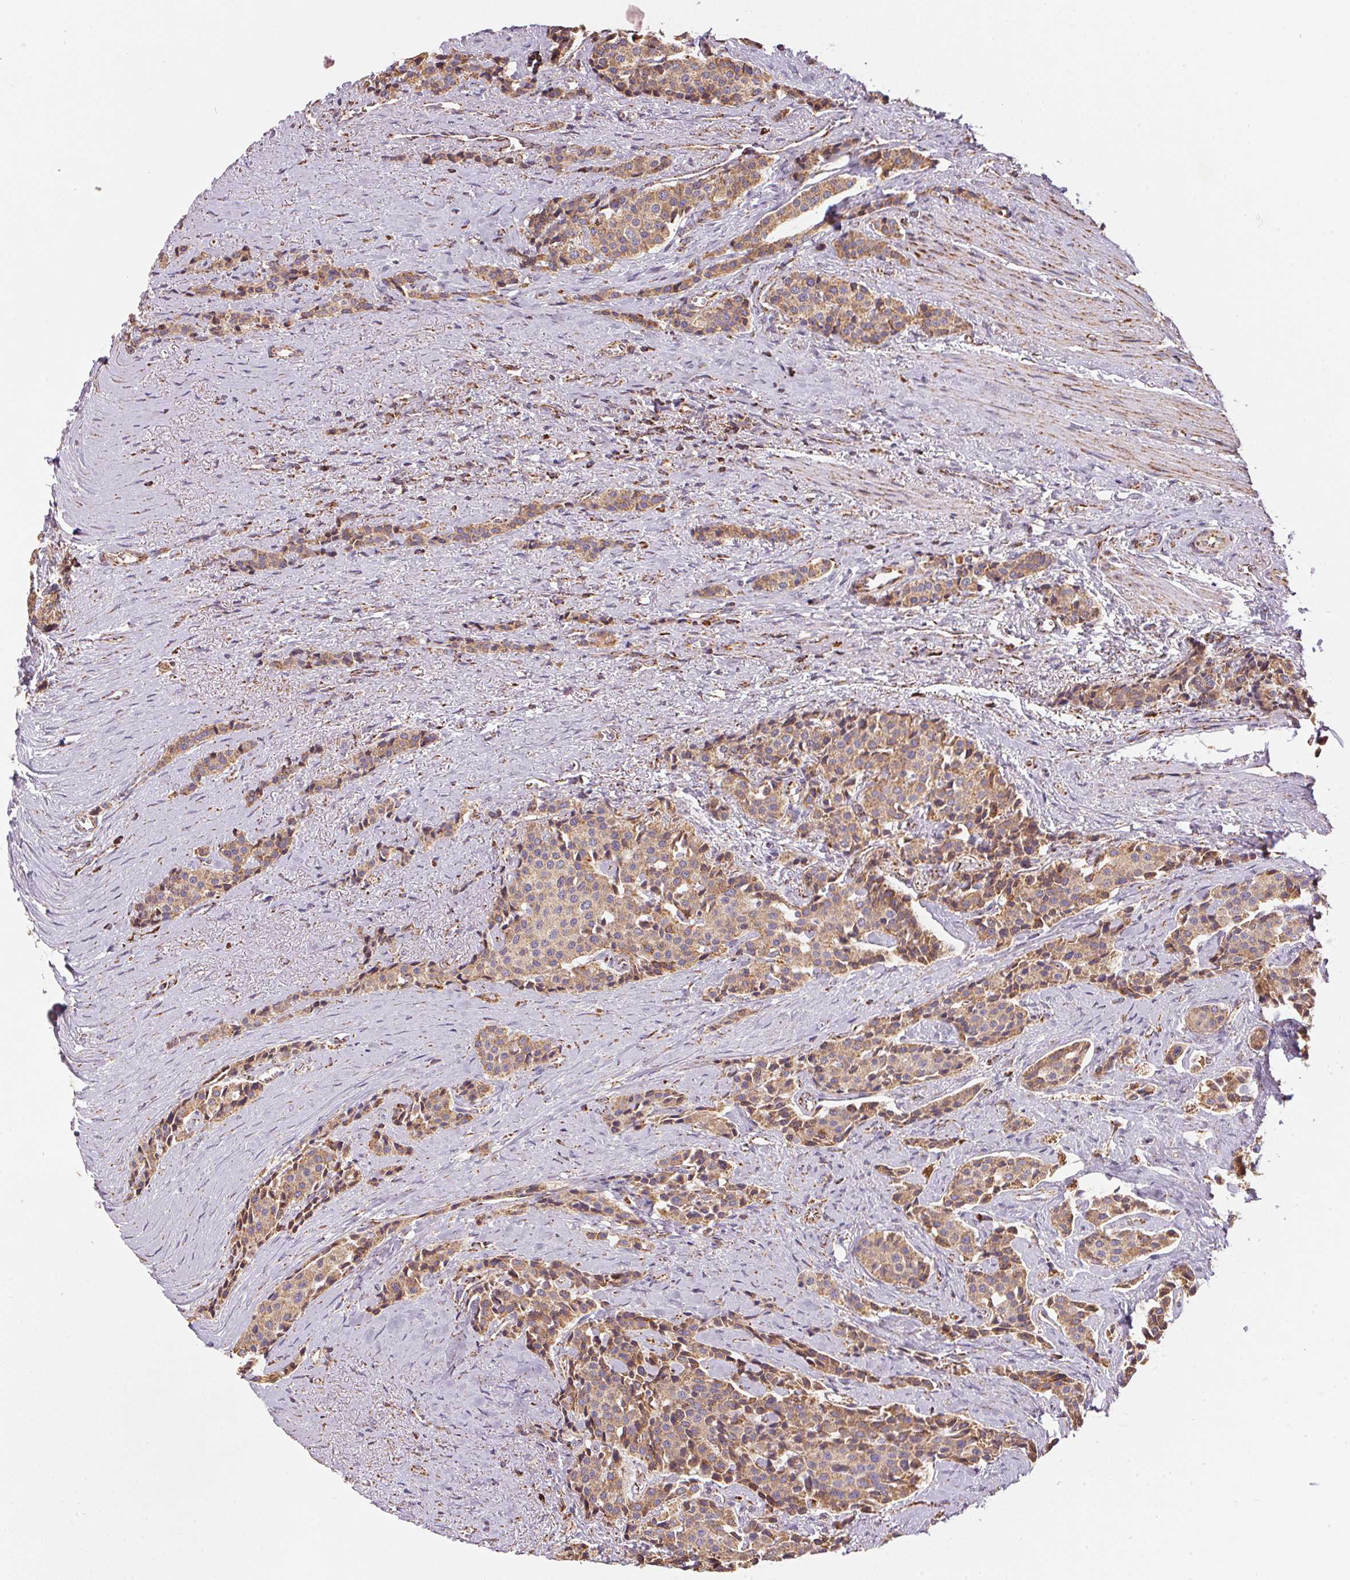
{"staining": {"intensity": "moderate", "quantity": ">75%", "location": "cytoplasmic/membranous"}, "tissue": "carcinoid", "cell_type": "Tumor cells", "image_type": "cancer", "snomed": [{"axis": "morphology", "description": "Carcinoid, malignant, NOS"}, {"axis": "topography", "description": "Small intestine"}], "caption": "DAB (3,3'-diaminobenzidine) immunohistochemical staining of malignant carcinoid exhibits moderate cytoplasmic/membranous protein positivity in approximately >75% of tumor cells. (DAB (3,3'-diaminobenzidine) = brown stain, brightfield microscopy at high magnification).", "gene": "NDUFS2", "patient": {"sex": "male", "age": 73}}